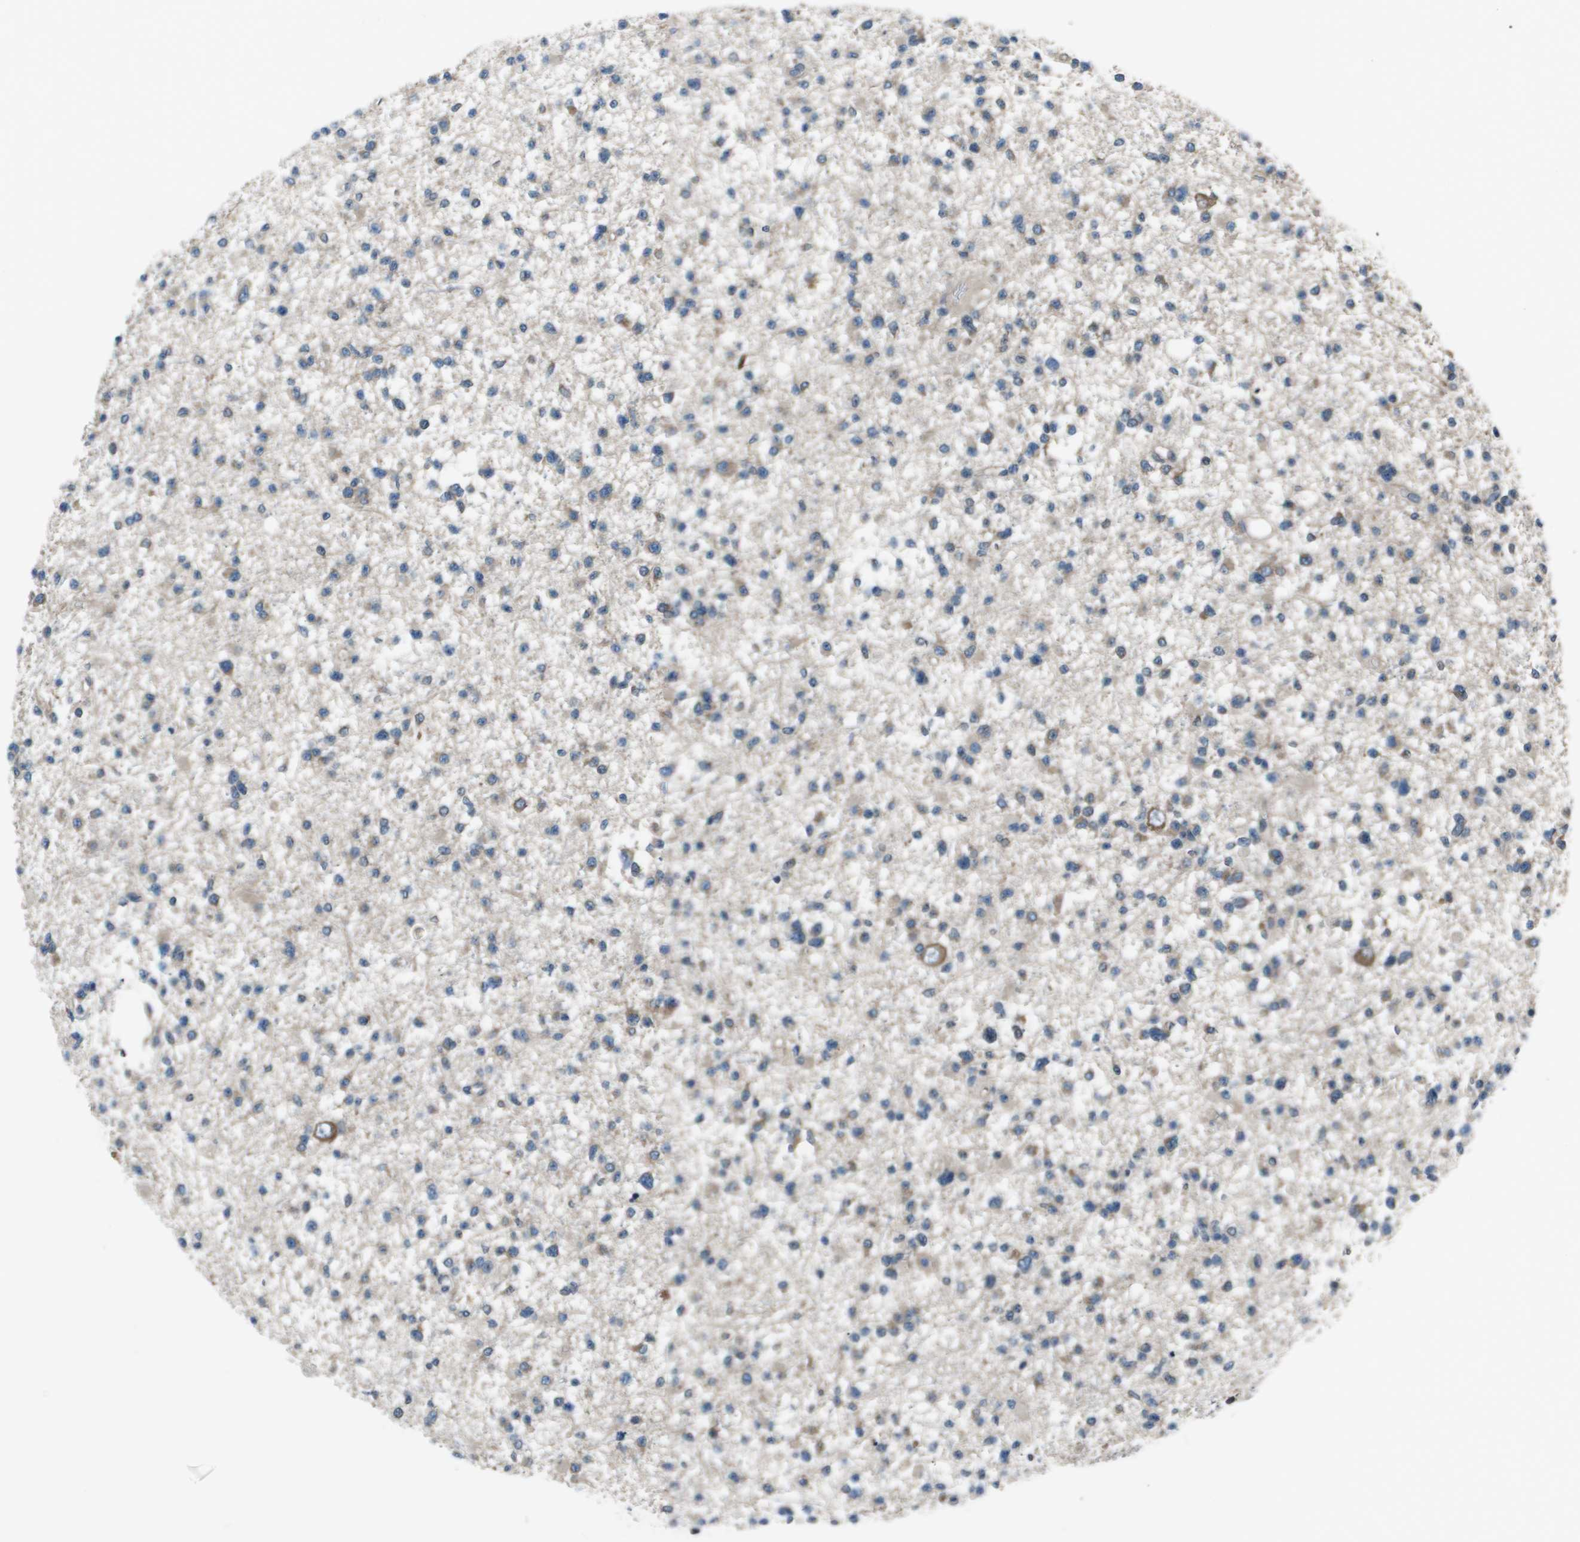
{"staining": {"intensity": "negative", "quantity": "none", "location": "none"}, "tissue": "glioma", "cell_type": "Tumor cells", "image_type": "cancer", "snomed": [{"axis": "morphology", "description": "Glioma, malignant, Low grade"}, {"axis": "topography", "description": "Brain"}], "caption": "High magnification brightfield microscopy of malignant glioma (low-grade) stained with DAB (3,3'-diaminobenzidine) (brown) and counterstained with hematoxylin (blue): tumor cells show no significant staining.", "gene": "EIF3B", "patient": {"sex": "female", "age": 22}}